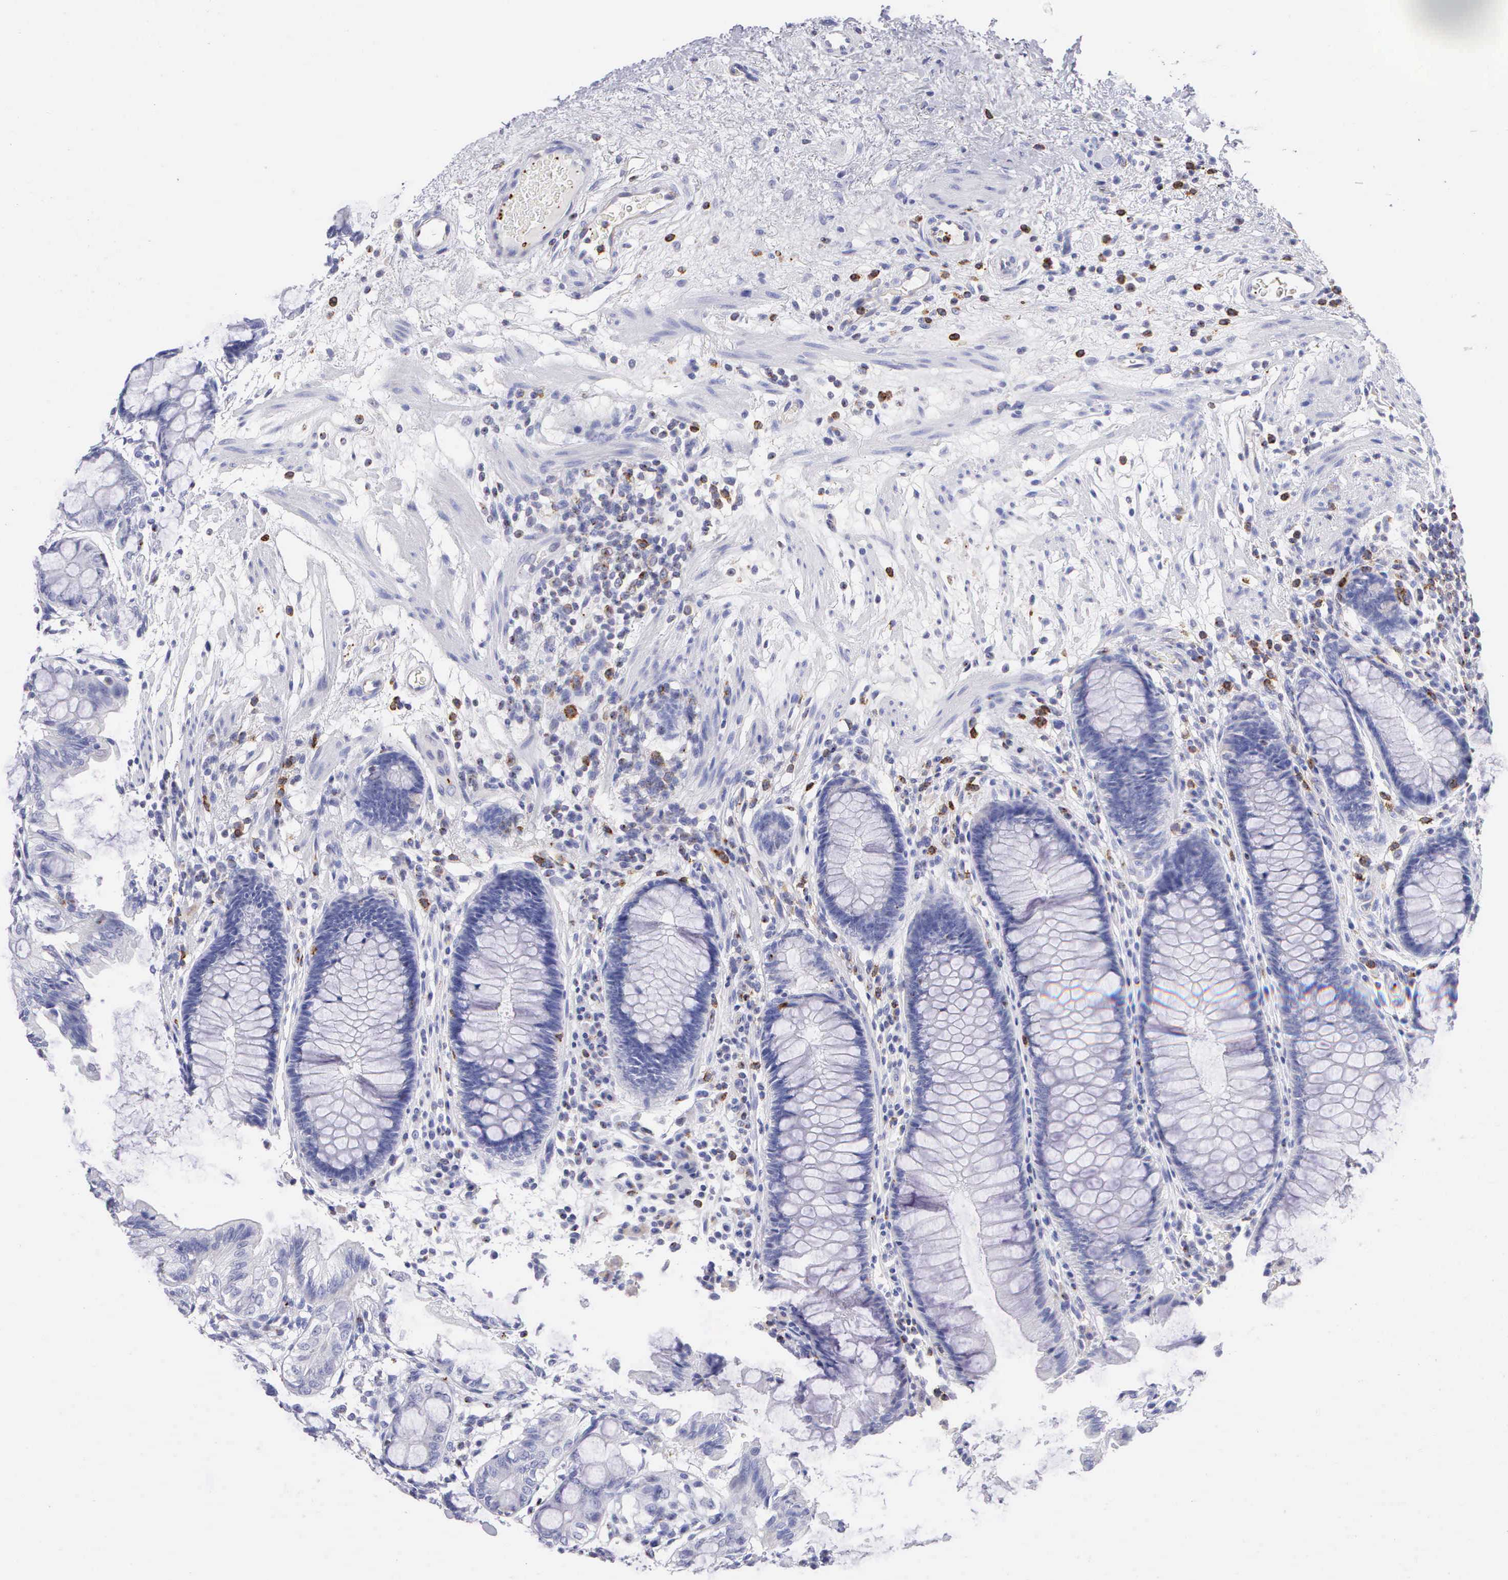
{"staining": {"intensity": "negative", "quantity": "none", "location": "none"}, "tissue": "rectum", "cell_type": "Glandular cells", "image_type": "normal", "snomed": [{"axis": "morphology", "description": "Normal tissue, NOS"}, {"axis": "topography", "description": "Rectum"}], "caption": "The micrograph demonstrates no significant positivity in glandular cells of rectum. Brightfield microscopy of immunohistochemistry (IHC) stained with DAB (3,3'-diaminobenzidine) (brown) and hematoxylin (blue), captured at high magnification.", "gene": "SRGN", "patient": {"sex": "male", "age": 77}}